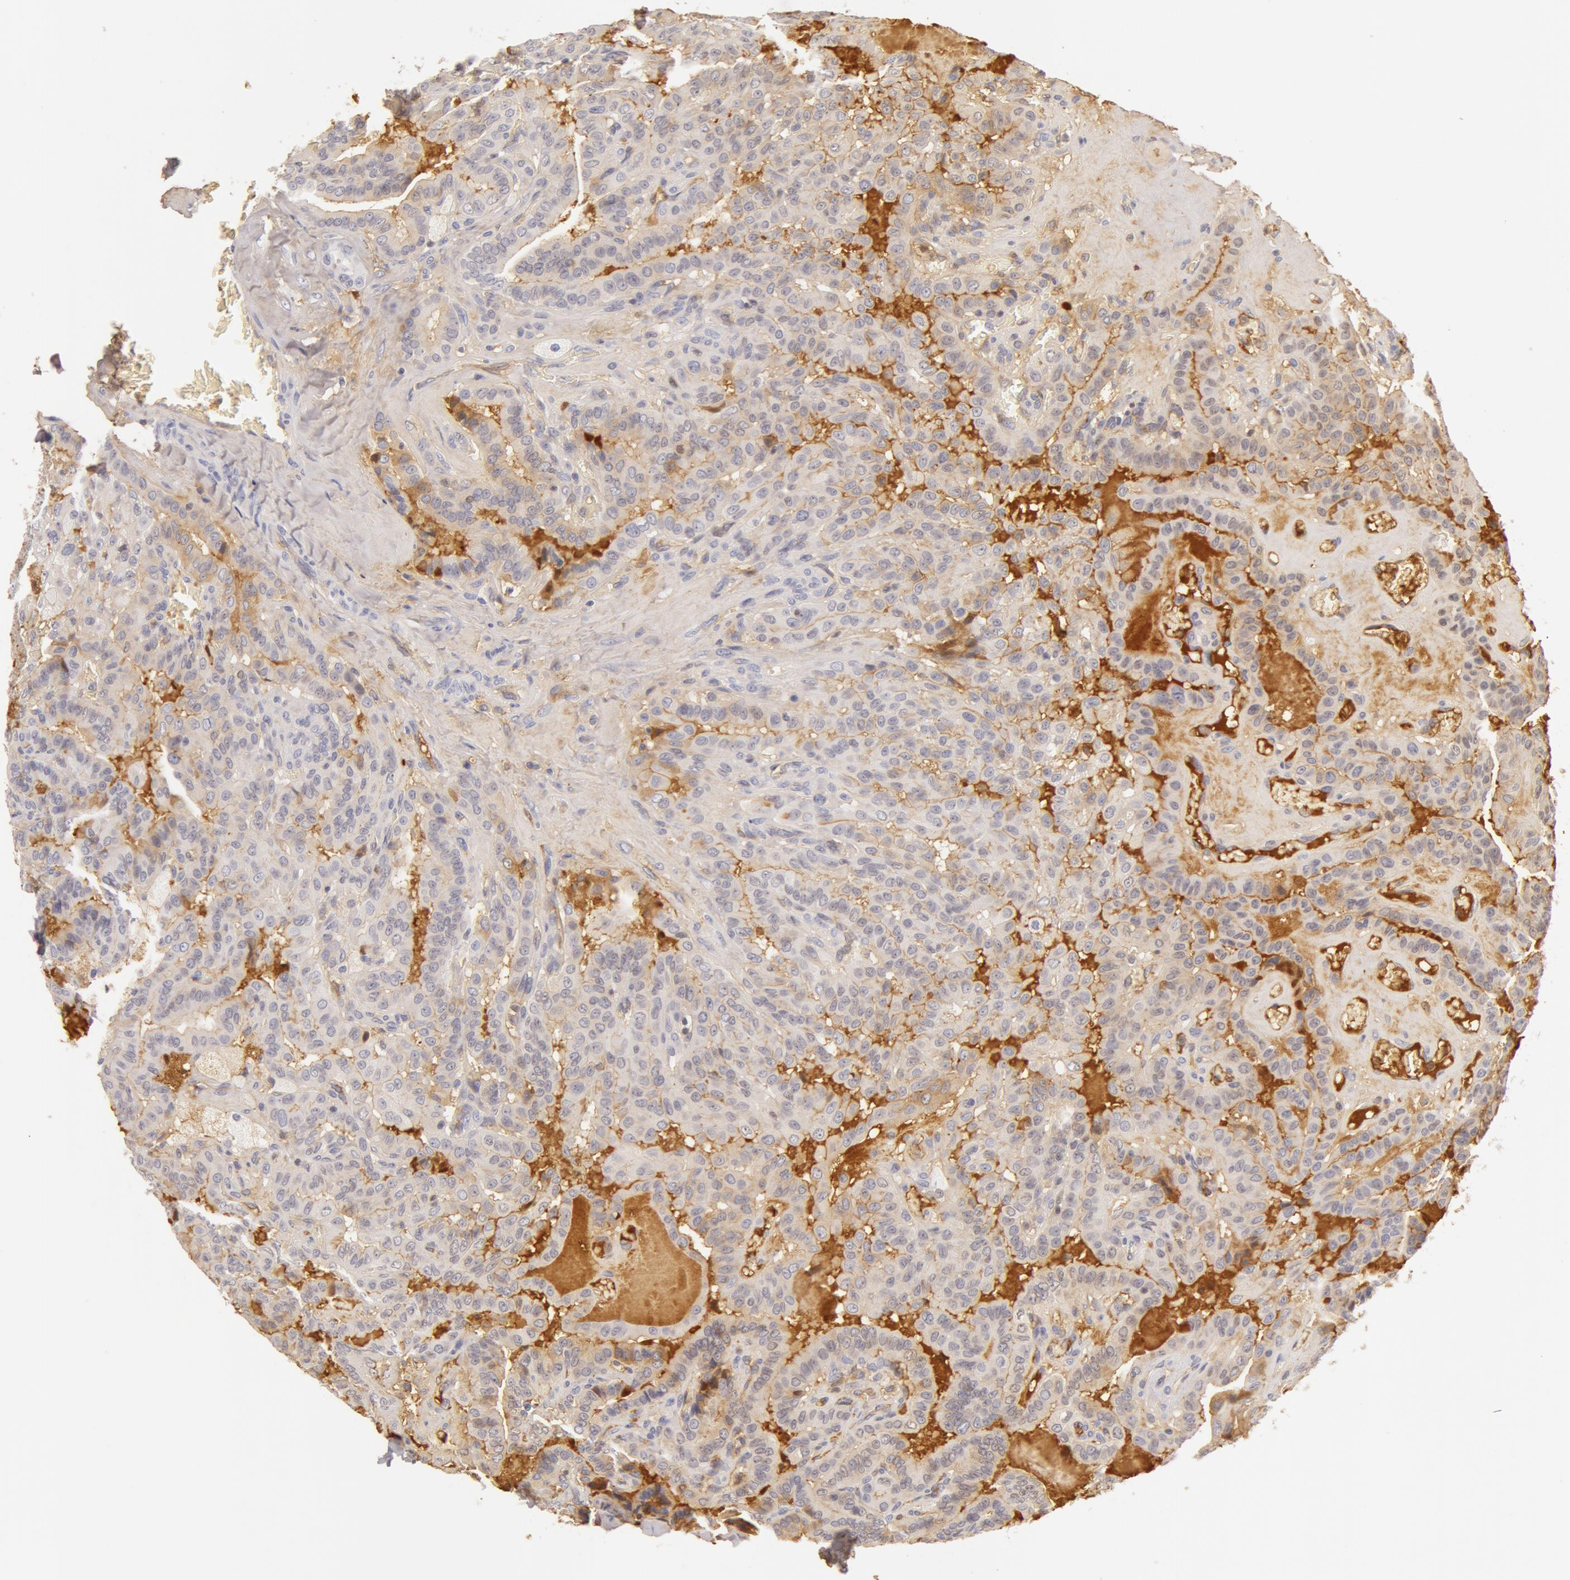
{"staining": {"intensity": "negative", "quantity": "none", "location": "none"}, "tissue": "thyroid cancer", "cell_type": "Tumor cells", "image_type": "cancer", "snomed": [{"axis": "morphology", "description": "Papillary adenocarcinoma, NOS"}, {"axis": "topography", "description": "Thyroid gland"}], "caption": "A high-resolution micrograph shows immunohistochemistry staining of thyroid papillary adenocarcinoma, which reveals no significant expression in tumor cells.", "gene": "AHSG", "patient": {"sex": "male", "age": 87}}